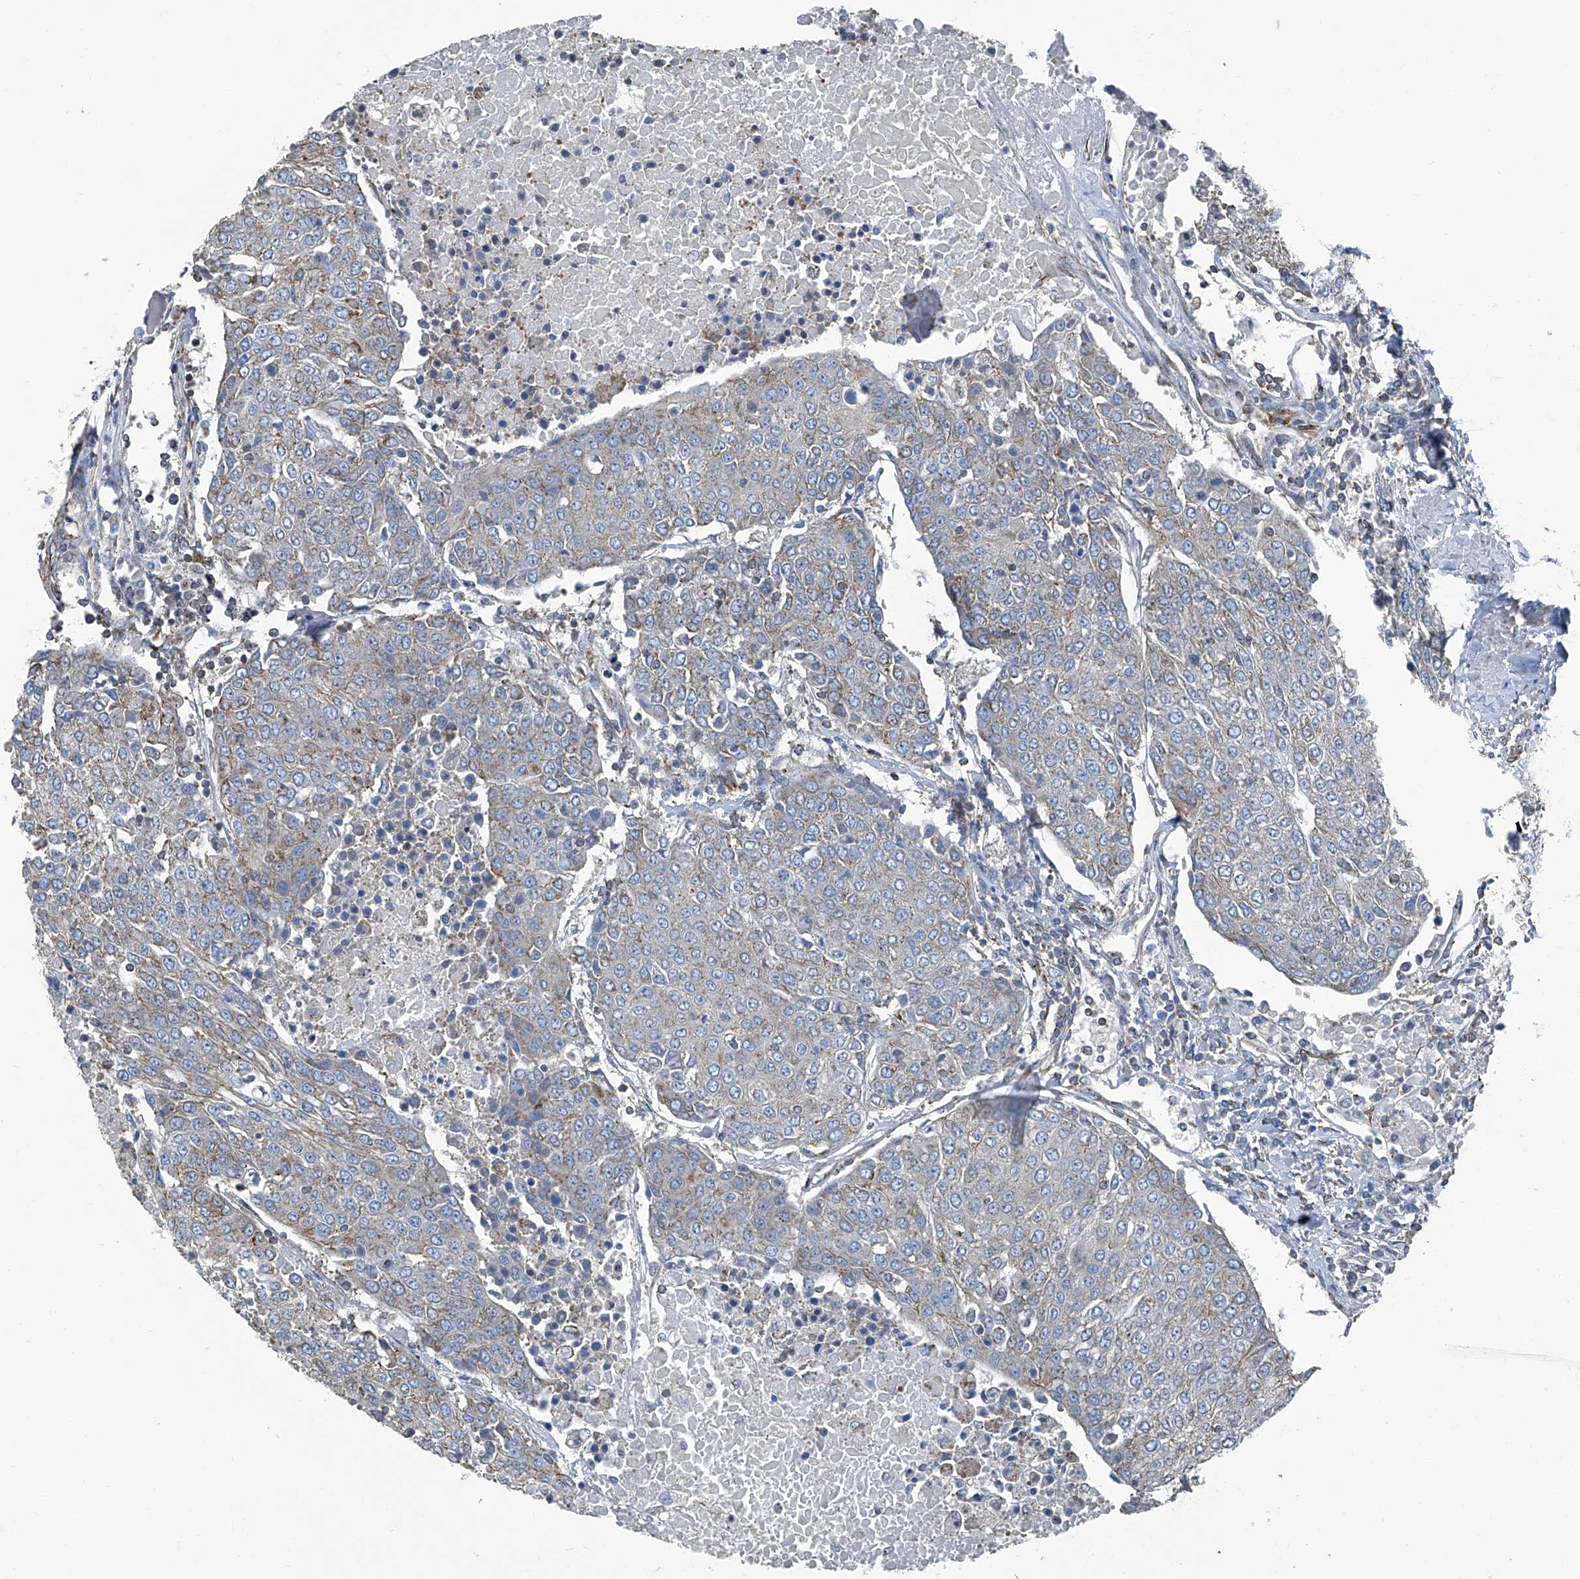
{"staining": {"intensity": "weak", "quantity": "25%-75%", "location": "cytoplasmic/membranous"}, "tissue": "urothelial cancer", "cell_type": "Tumor cells", "image_type": "cancer", "snomed": [{"axis": "morphology", "description": "Urothelial carcinoma, High grade"}, {"axis": "topography", "description": "Urinary bladder"}], "caption": "A high-resolution micrograph shows immunohistochemistry staining of urothelial cancer, which exhibits weak cytoplasmic/membranous expression in approximately 25%-75% of tumor cells. Nuclei are stained in blue.", "gene": "SEPTIN7", "patient": {"sex": "female", "age": 85}}